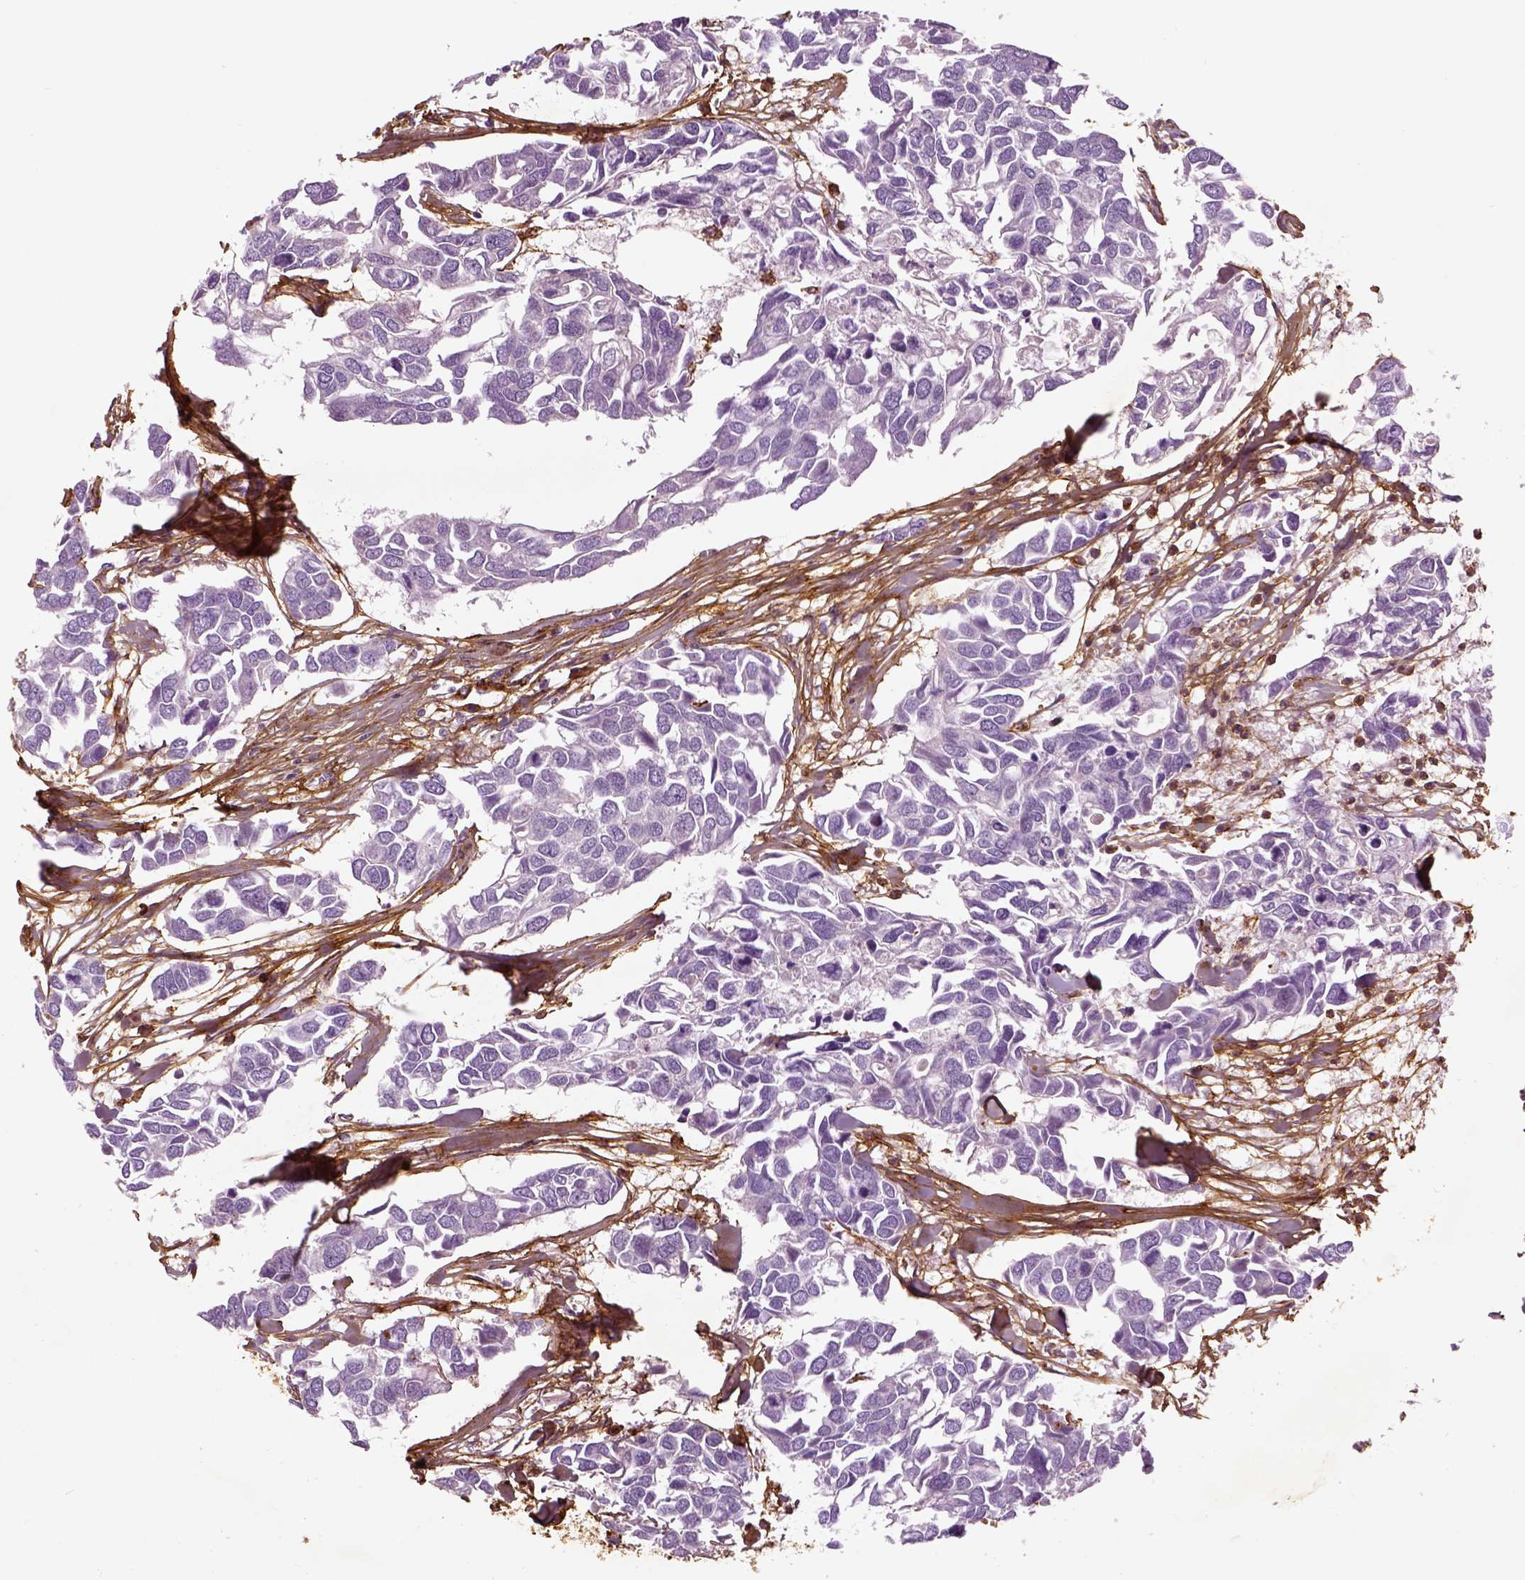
{"staining": {"intensity": "negative", "quantity": "none", "location": "none"}, "tissue": "breast cancer", "cell_type": "Tumor cells", "image_type": "cancer", "snomed": [{"axis": "morphology", "description": "Duct carcinoma"}, {"axis": "topography", "description": "Breast"}], "caption": "Breast cancer was stained to show a protein in brown. There is no significant staining in tumor cells. (Brightfield microscopy of DAB (3,3'-diaminobenzidine) immunohistochemistry at high magnification).", "gene": "COL6A2", "patient": {"sex": "female", "age": 83}}